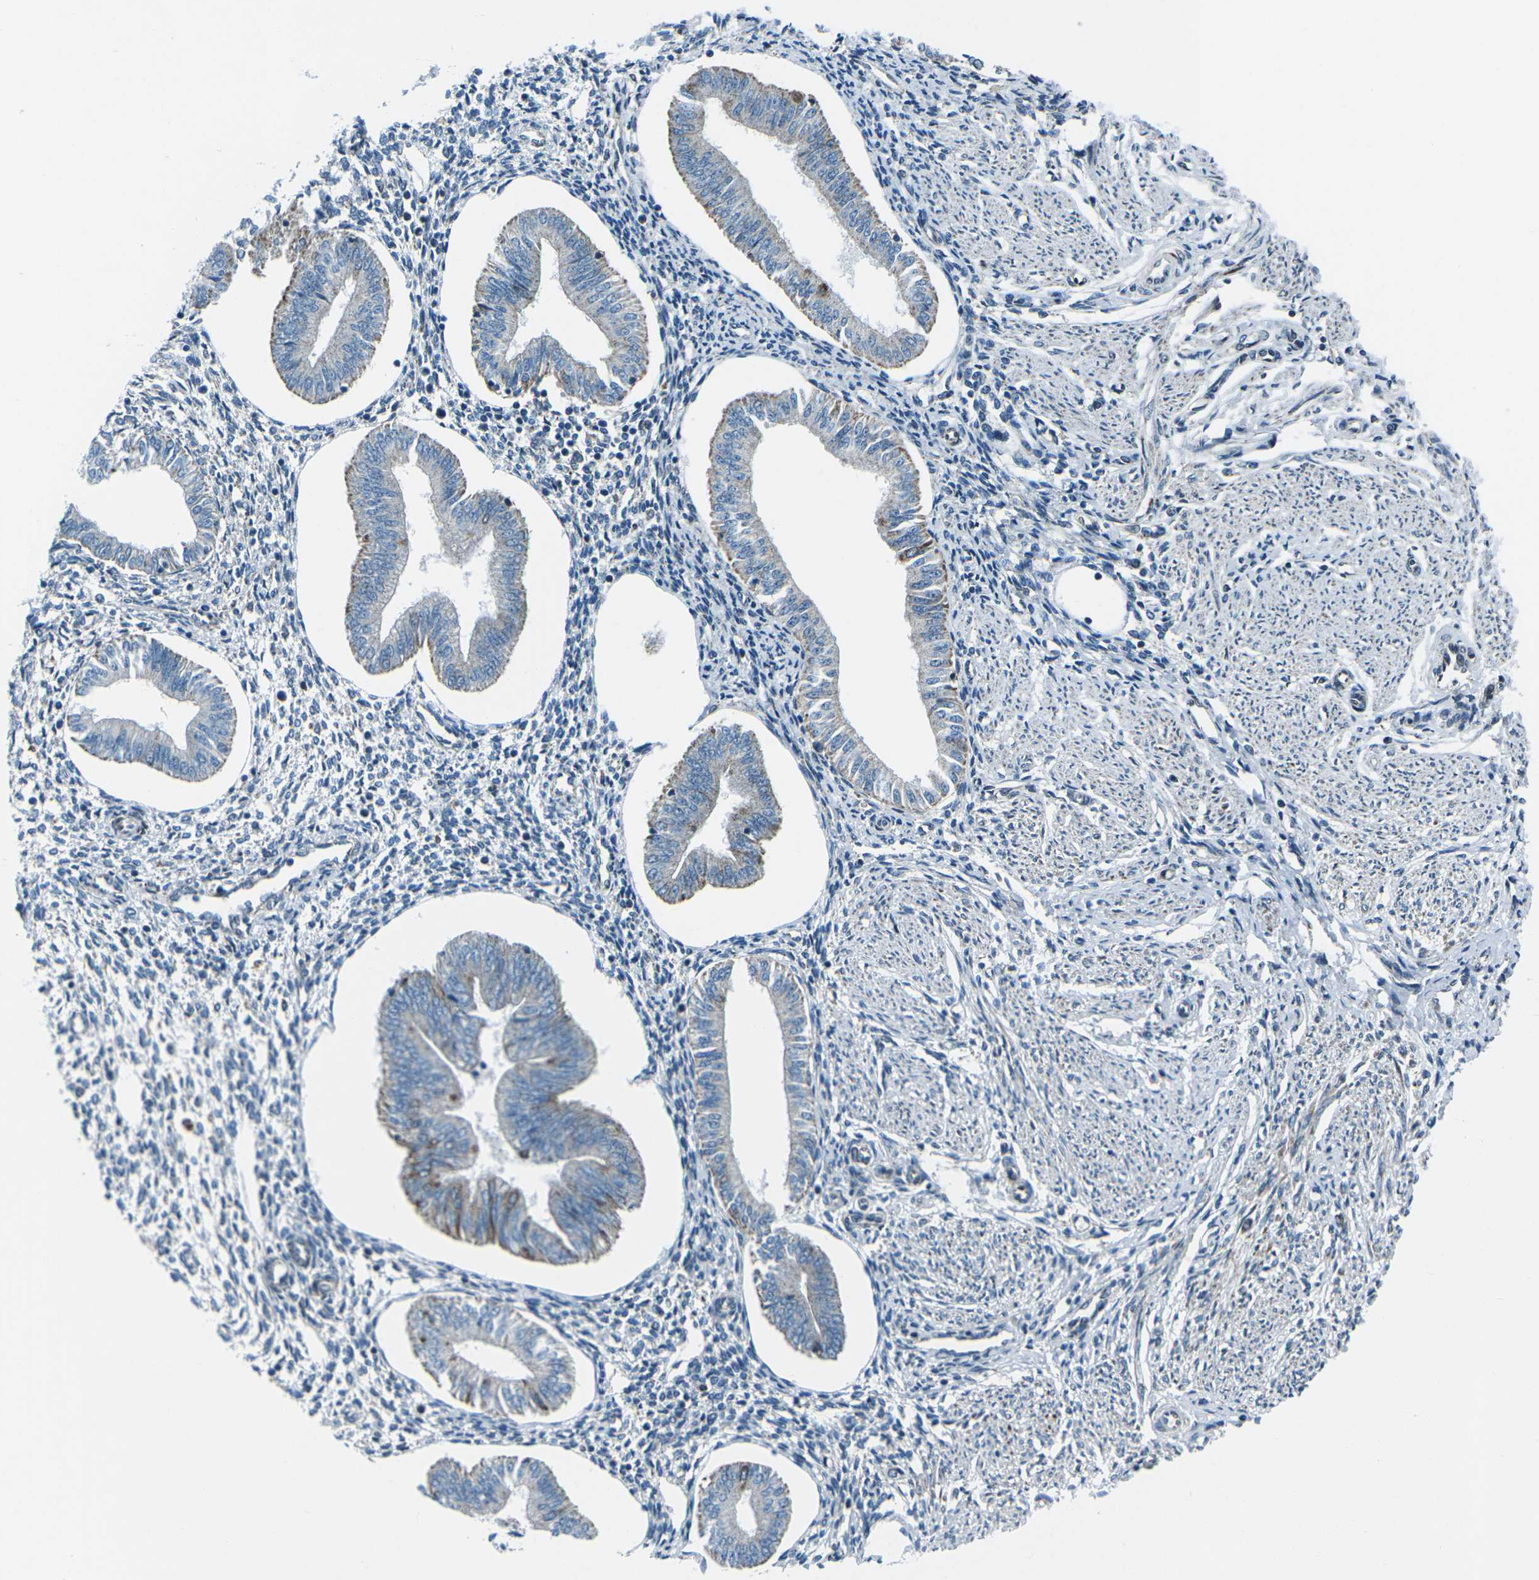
{"staining": {"intensity": "negative", "quantity": "none", "location": "none"}, "tissue": "endometrium", "cell_type": "Cells in endometrial stroma", "image_type": "normal", "snomed": [{"axis": "morphology", "description": "Normal tissue, NOS"}, {"axis": "topography", "description": "Endometrium"}], "caption": "Endometrium stained for a protein using immunohistochemistry (IHC) exhibits no positivity cells in endometrial stroma.", "gene": "RFESD", "patient": {"sex": "female", "age": 50}}